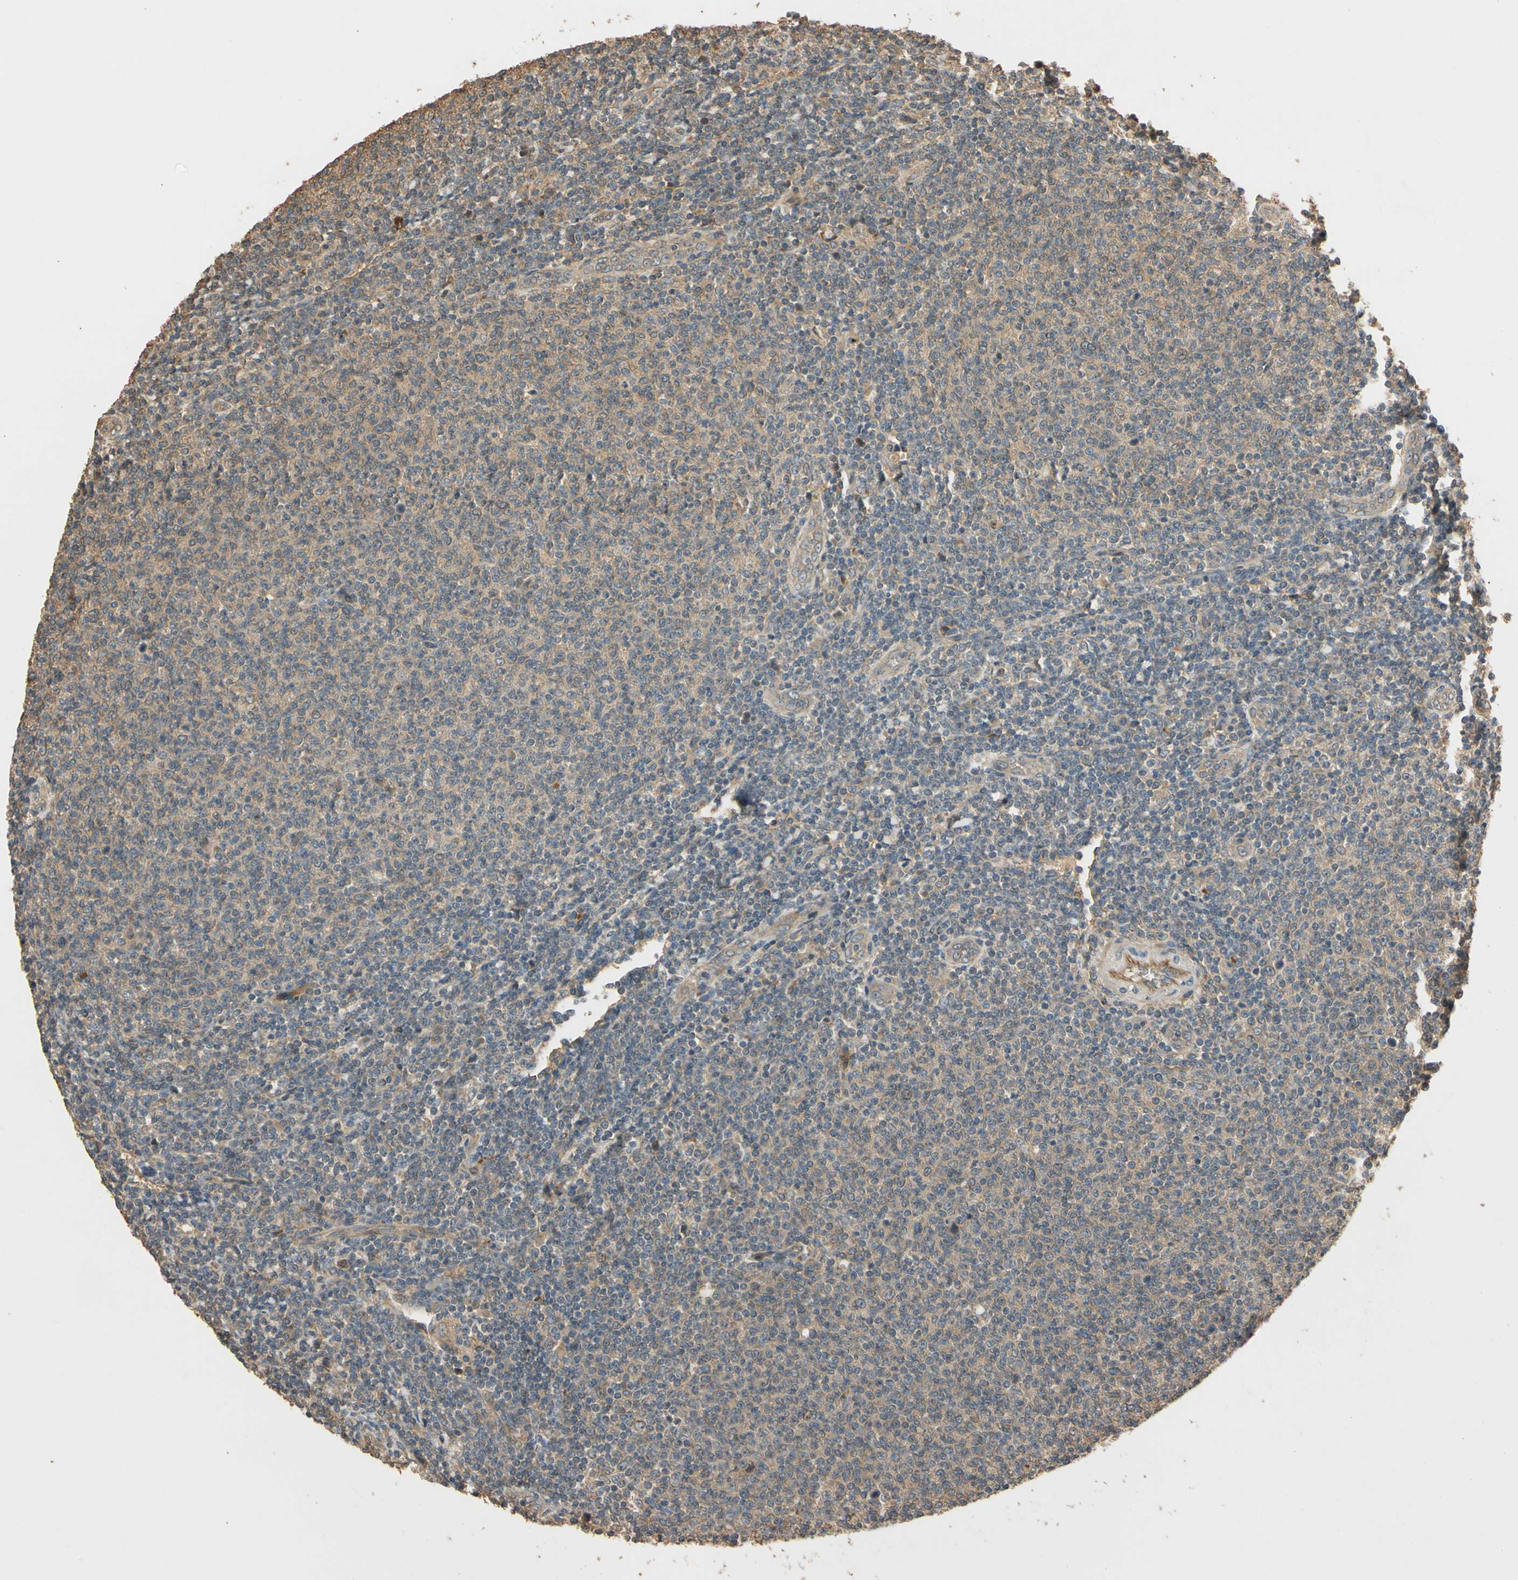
{"staining": {"intensity": "weak", "quantity": "25%-75%", "location": "cytoplasmic/membranous"}, "tissue": "lymphoma", "cell_type": "Tumor cells", "image_type": "cancer", "snomed": [{"axis": "morphology", "description": "Malignant lymphoma, non-Hodgkin's type, Low grade"}, {"axis": "topography", "description": "Lymph node"}], "caption": "About 25%-75% of tumor cells in low-grade malignant lymphoma, non-Hodgkin's type demonstrate weak cytoplasmic/membranous protein positivity as visualized by brown immunohistochemical staining.", "gene": "MGRN1", "patient": {"sex": "male", "age": 66}}